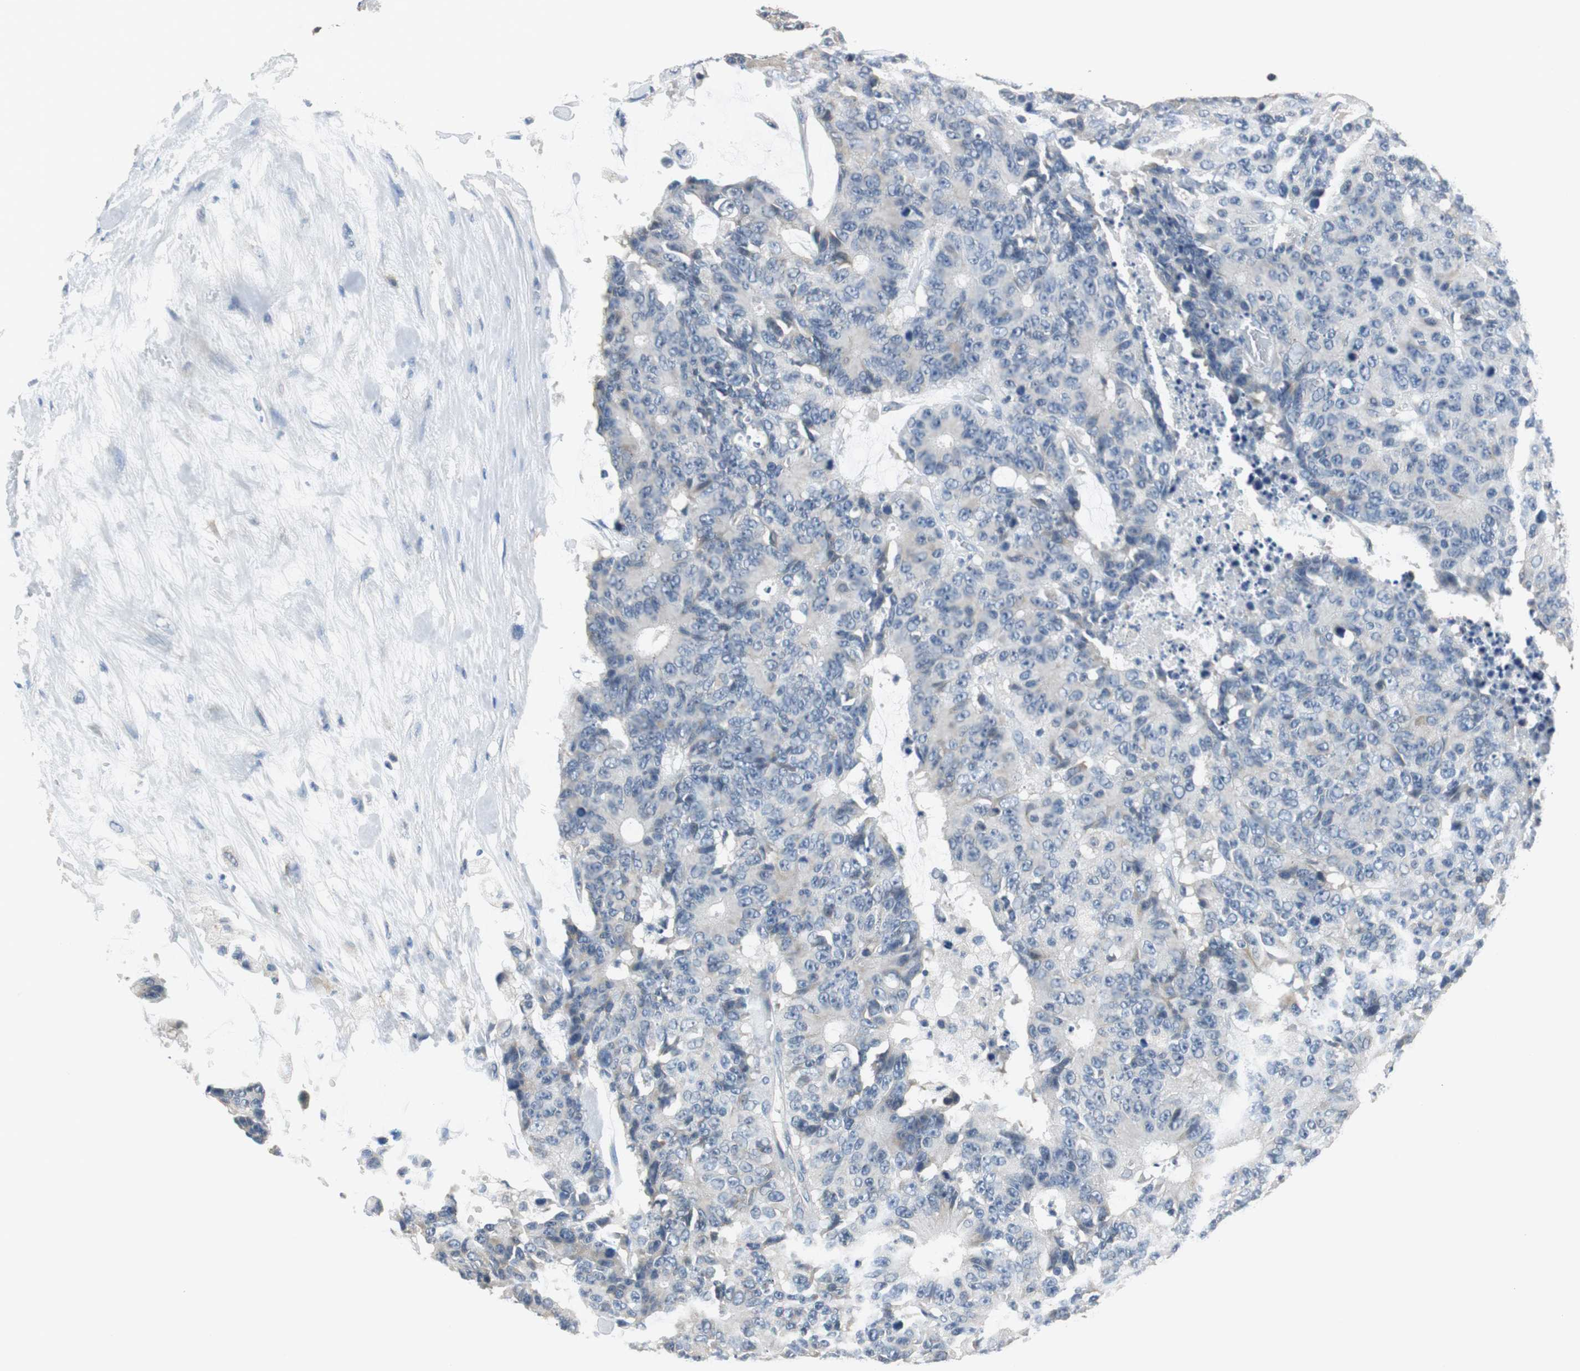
{"staining": {"intensity": "weak", "quantity": "<25%", "location": "cytoplasmic/membranous"}, "tissue": "colorectal cancer", "cell_type": "Tumor cells", "image_type": "cancer", "snomed": [{"axis": "morphology", "description": "Adenocarcinoma, NOS"}, {"axis": "topography", "description": "Colon"}], "caption": "Immunohistochemical staining of adenocarcinoma (colorectal) displays no significant expression in tumor cells.", "gene": "MTIF2", "patient": {"sex": "female", "age": 86}}